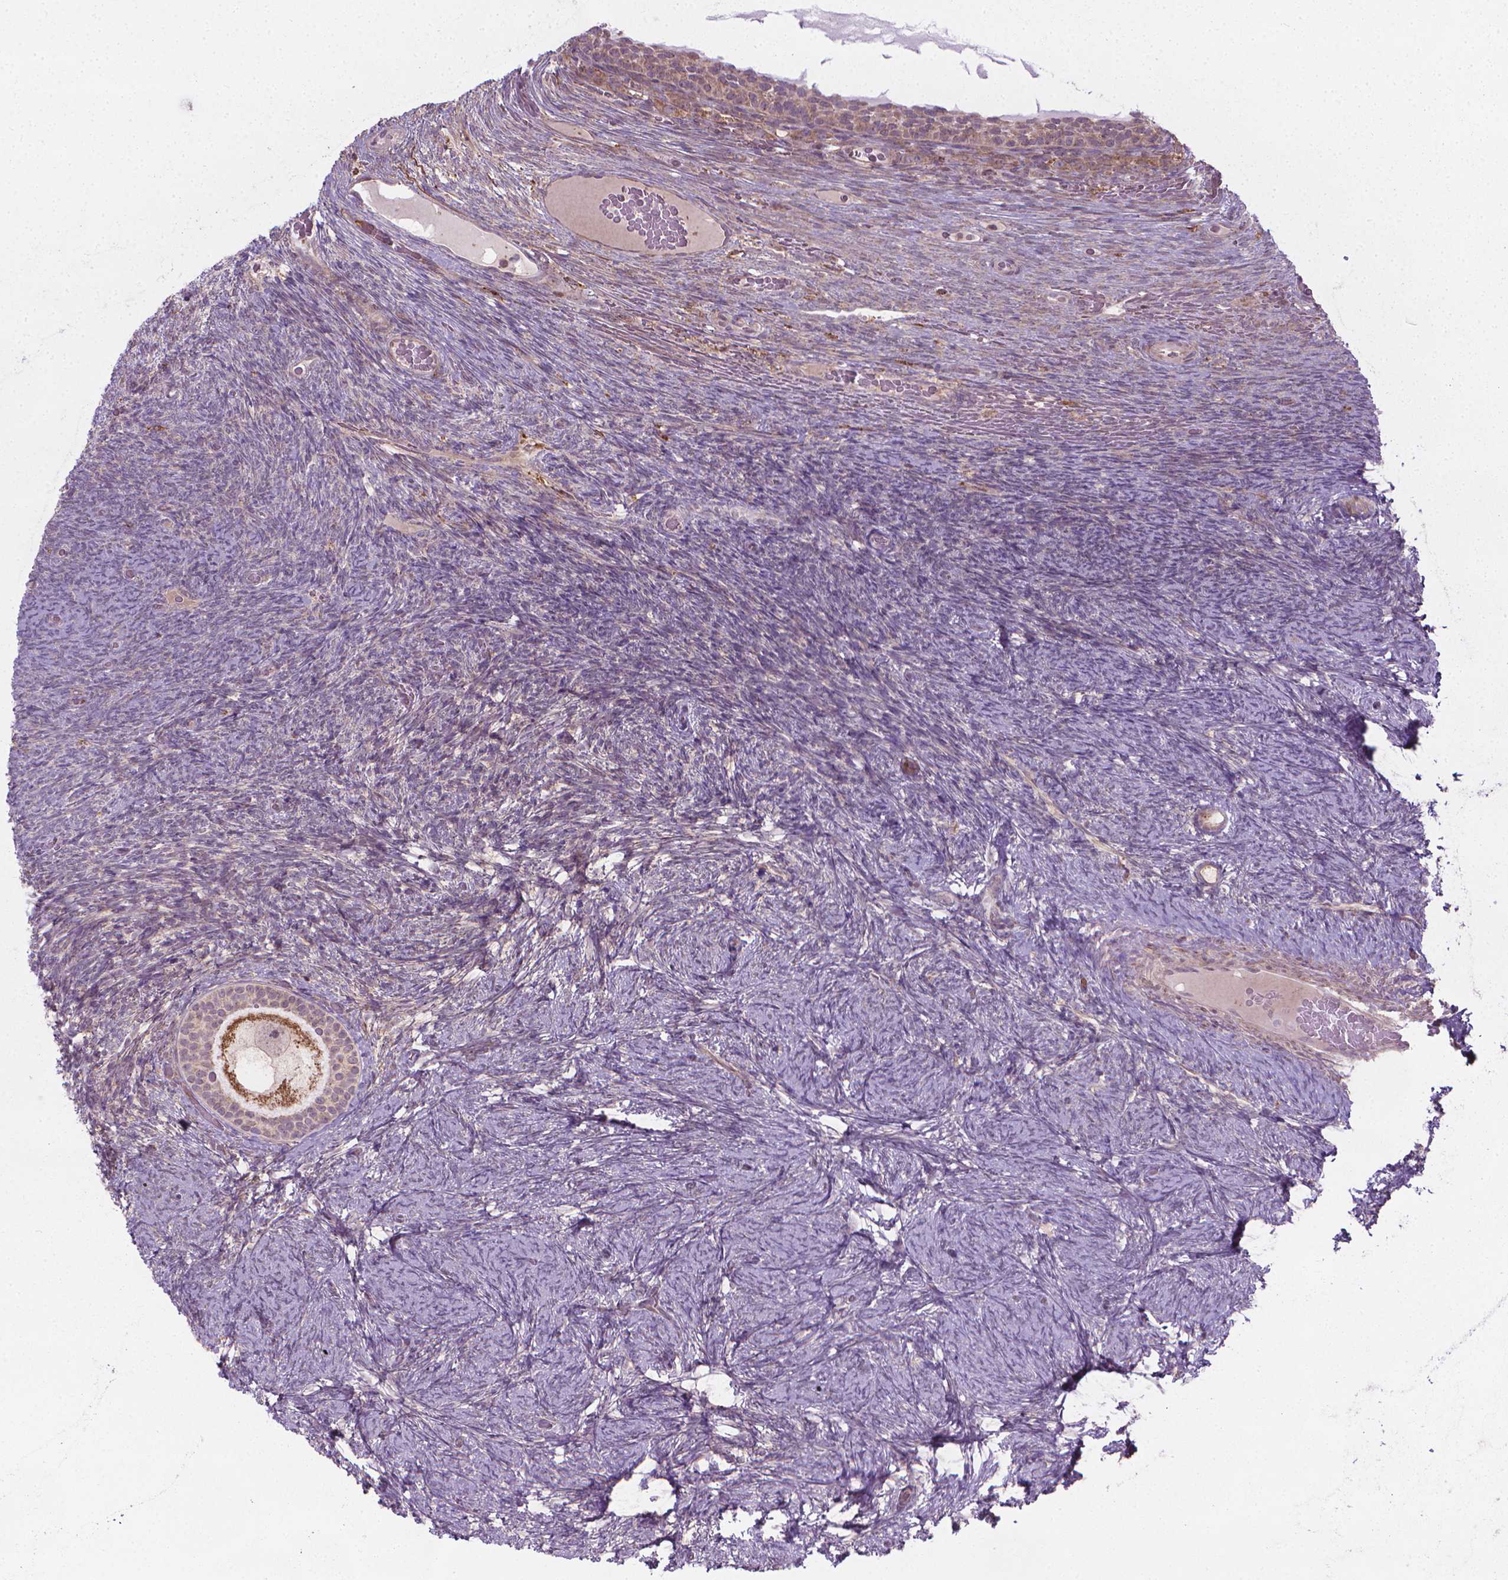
{"staining": {"intensity": "negative", "quantity": "none", "location": "none"}, "tissue": "ovary", "cell_type": "Follicle cells", "image_type": "normal", "snomed": [{"axis": "morphology", "description": "Normal tissue, NOS"}, {"axis": "topography", "description": "Ovary"}], "caption": "Immunohistochemistry micrograph of normal ovary stained for a protein (brown), which exhibits no staining in follicle cells.", "gene": "PRAG1", "patient": {"sex": "female", "age": 34}}